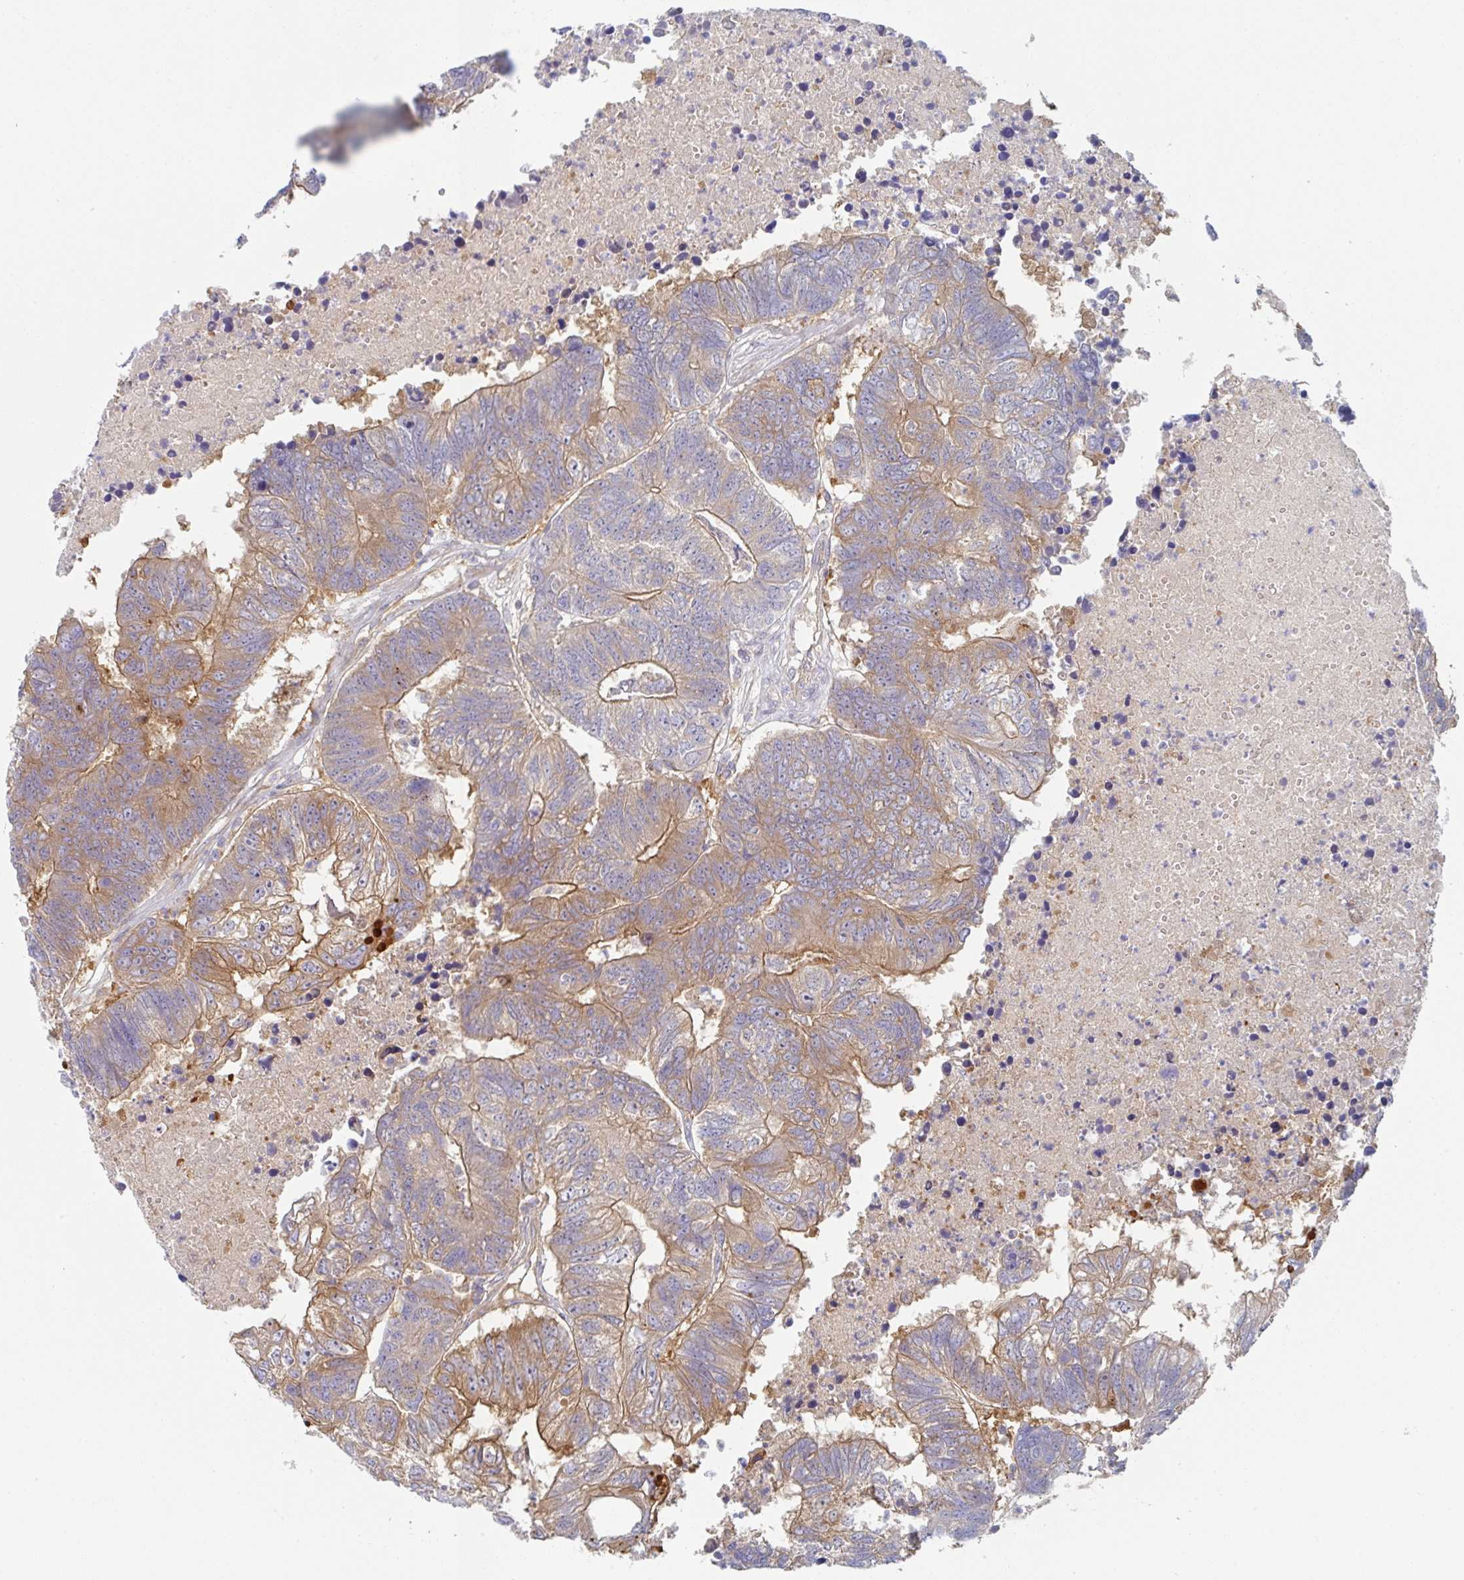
{"staining": {"intensity": "moderate", "quantity": ">75%", "location": "cytoplasmic/membranous"}, "tissue": "colorectal cancer", "cell_type": "Tumor cells", "image_type": "cancer", "snomed": [{"axis": "morphology", "description": "Adenocarcinoma, NOS"}, {"axis": "topography", "description": "Colon"}], "caption": "Colorectal cancer (adenocarcinoma) stained with a brown dye shows moderate cytoplasmic/membranous positive expression in approximately >75% of tumor cells.", "gene": "AMPD2", "patient": {"sex": "female", "age": 48}}